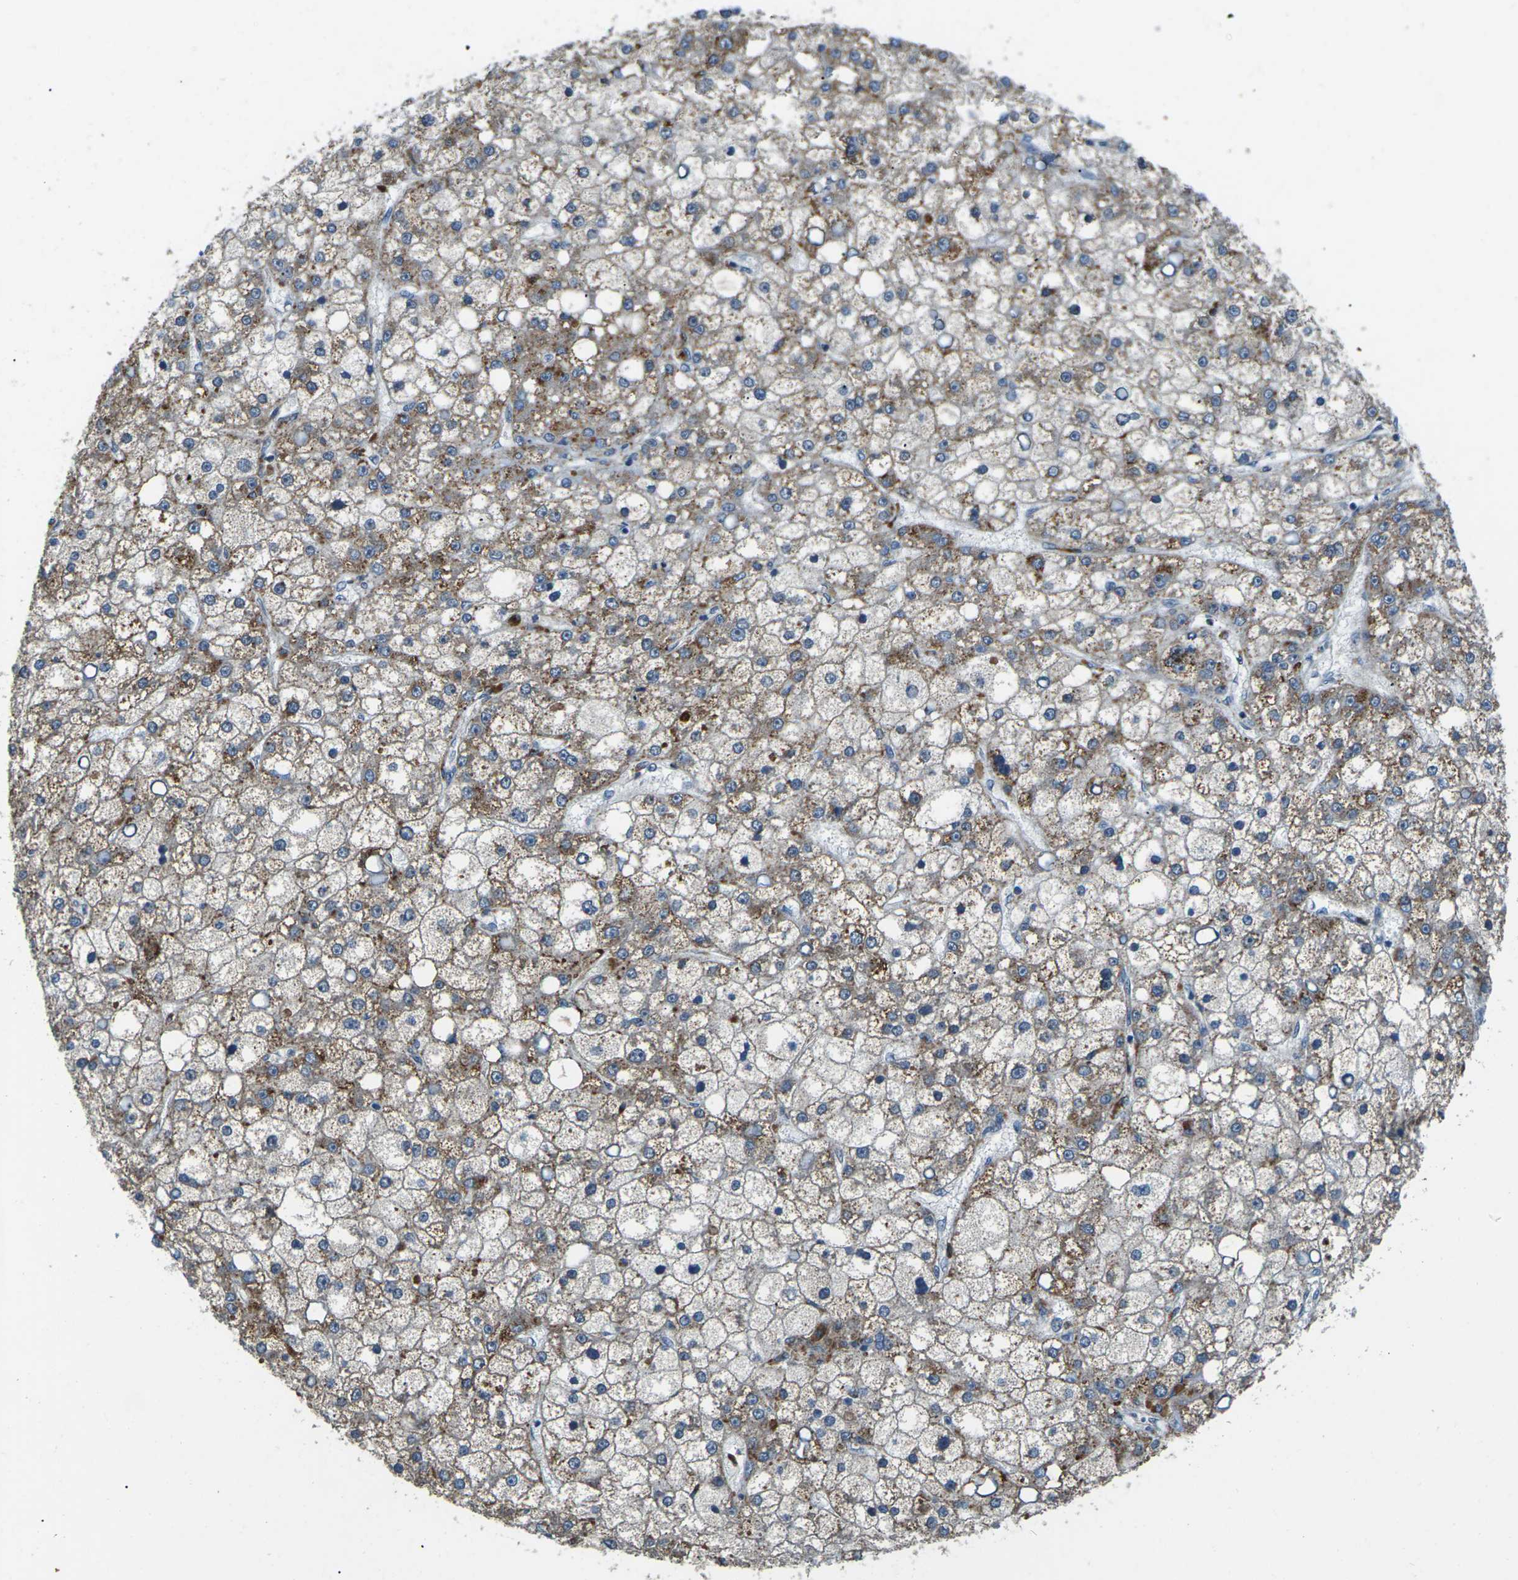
{"staining": {"intensity": "moderate", "quantity": "25%-75%", "location": "cytoplasmic/membranous"}, "tissue": "liver cancer", "cell_type": "Tumor cells", "image_type": "cancer", "snomed": [{"axis": "morphology", "description": "Carcinoma, Hepatocellular, NOS"}, {"axis": "topography", "description": "Liver"}], "caption": "About 25%-75% of tumor cells in liver cancer display moderate cytoplasmic/membranous protein positivity as visualized by brown immunohistochemical staining.", "gene": "SLC31A2", "patient": {"sex": "male", "age": 67}}